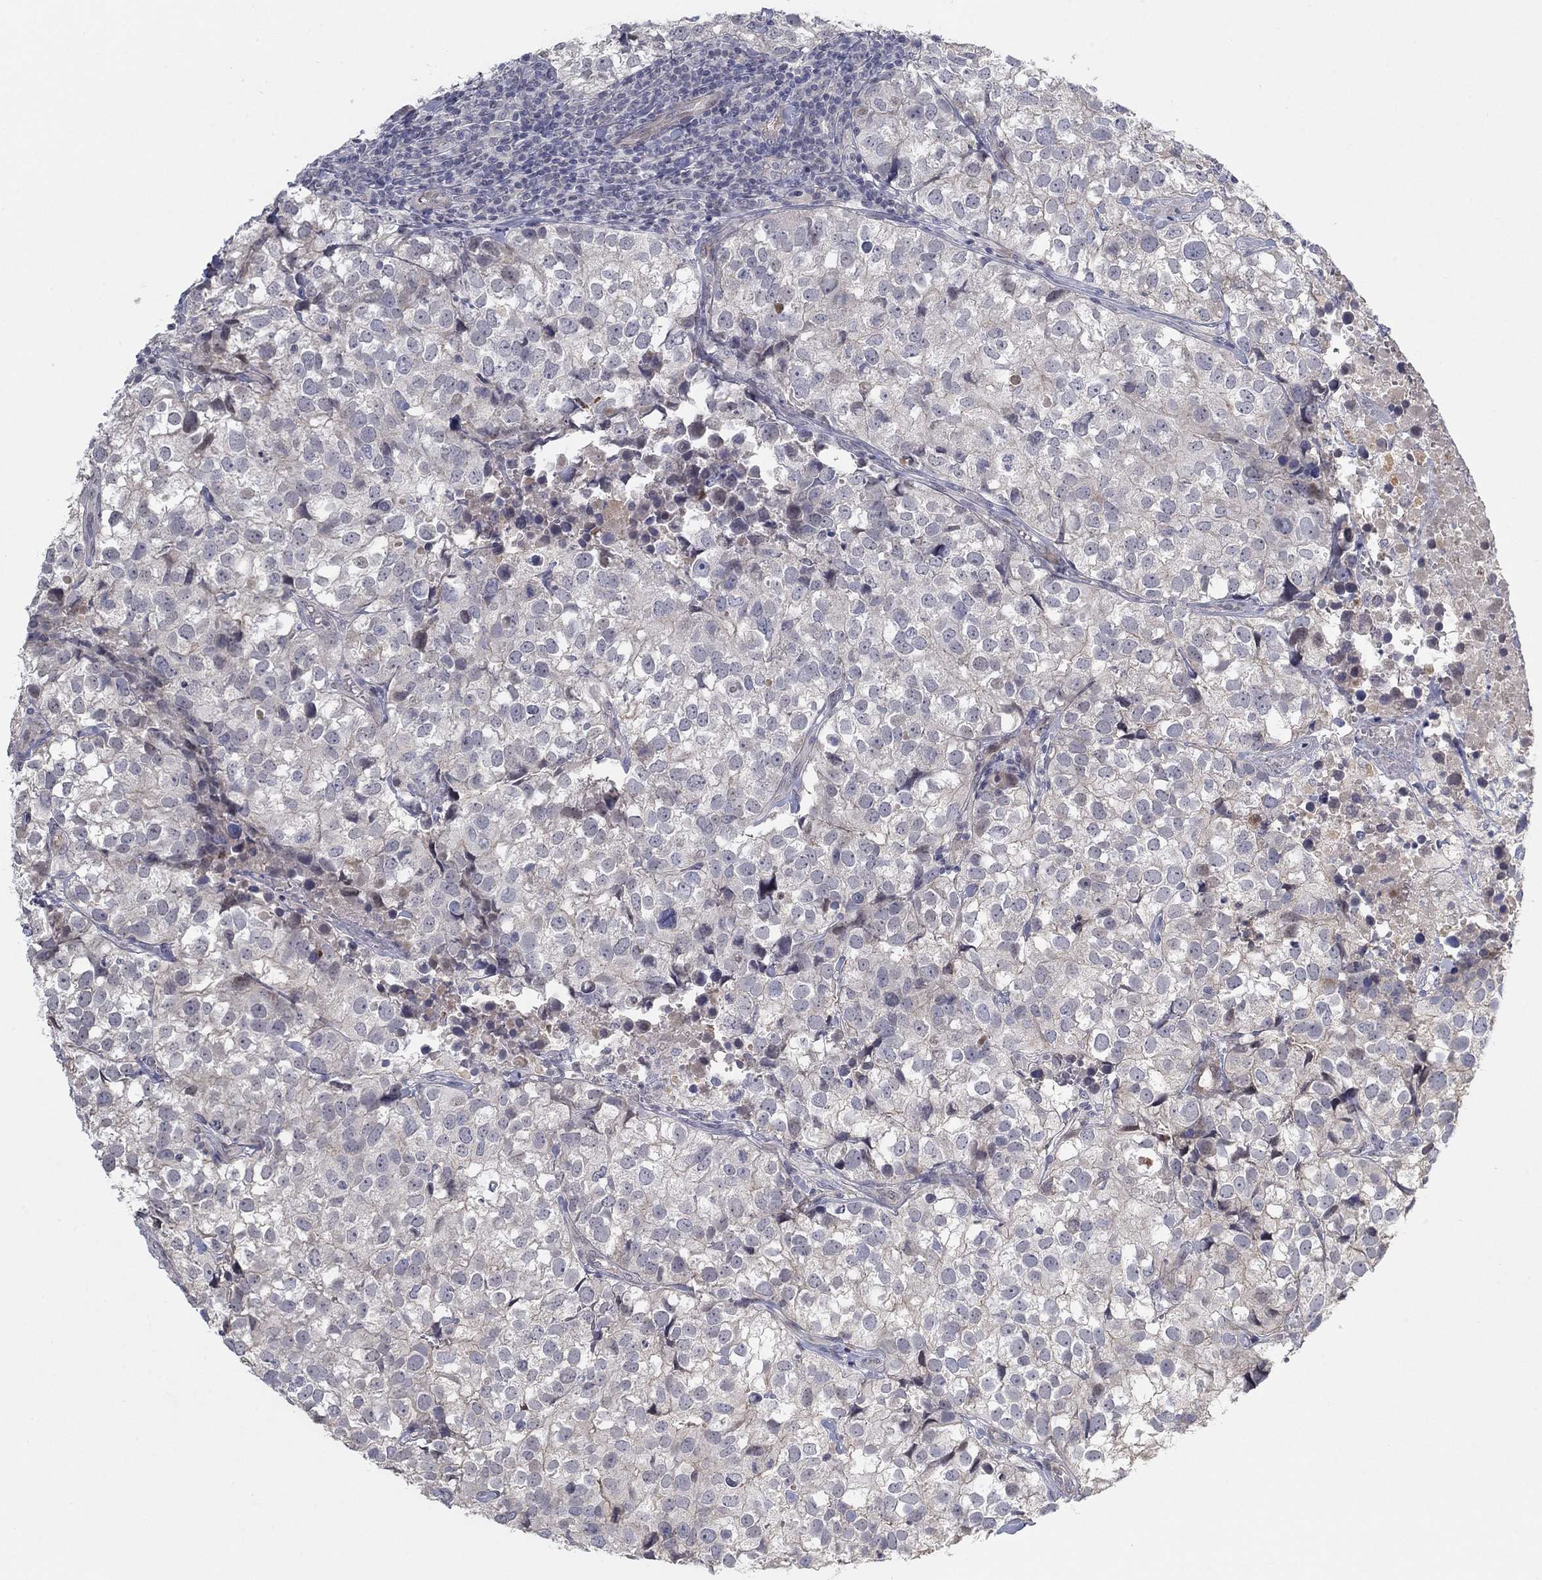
{"staining": {"intensity": "negative", "quantity": "none", "location": "none"}, "tissue": "breast cancer", "cell_type": "Tumor cells", "image_type": "cancer", "snomed": [{"axis": "morphology", "description": "Duct carcinoma"}, {"axis": "topography", "description": "Breast"}], "caption": "Protein analysis of infiltrating ductal carcinoma (breast) shows no significant staining in tumor cells. (Immunohistochemistry, brightfield microscopy, high magnification).", "gene": "AMN1", "patient": {"sex": "female", "age": 30}}